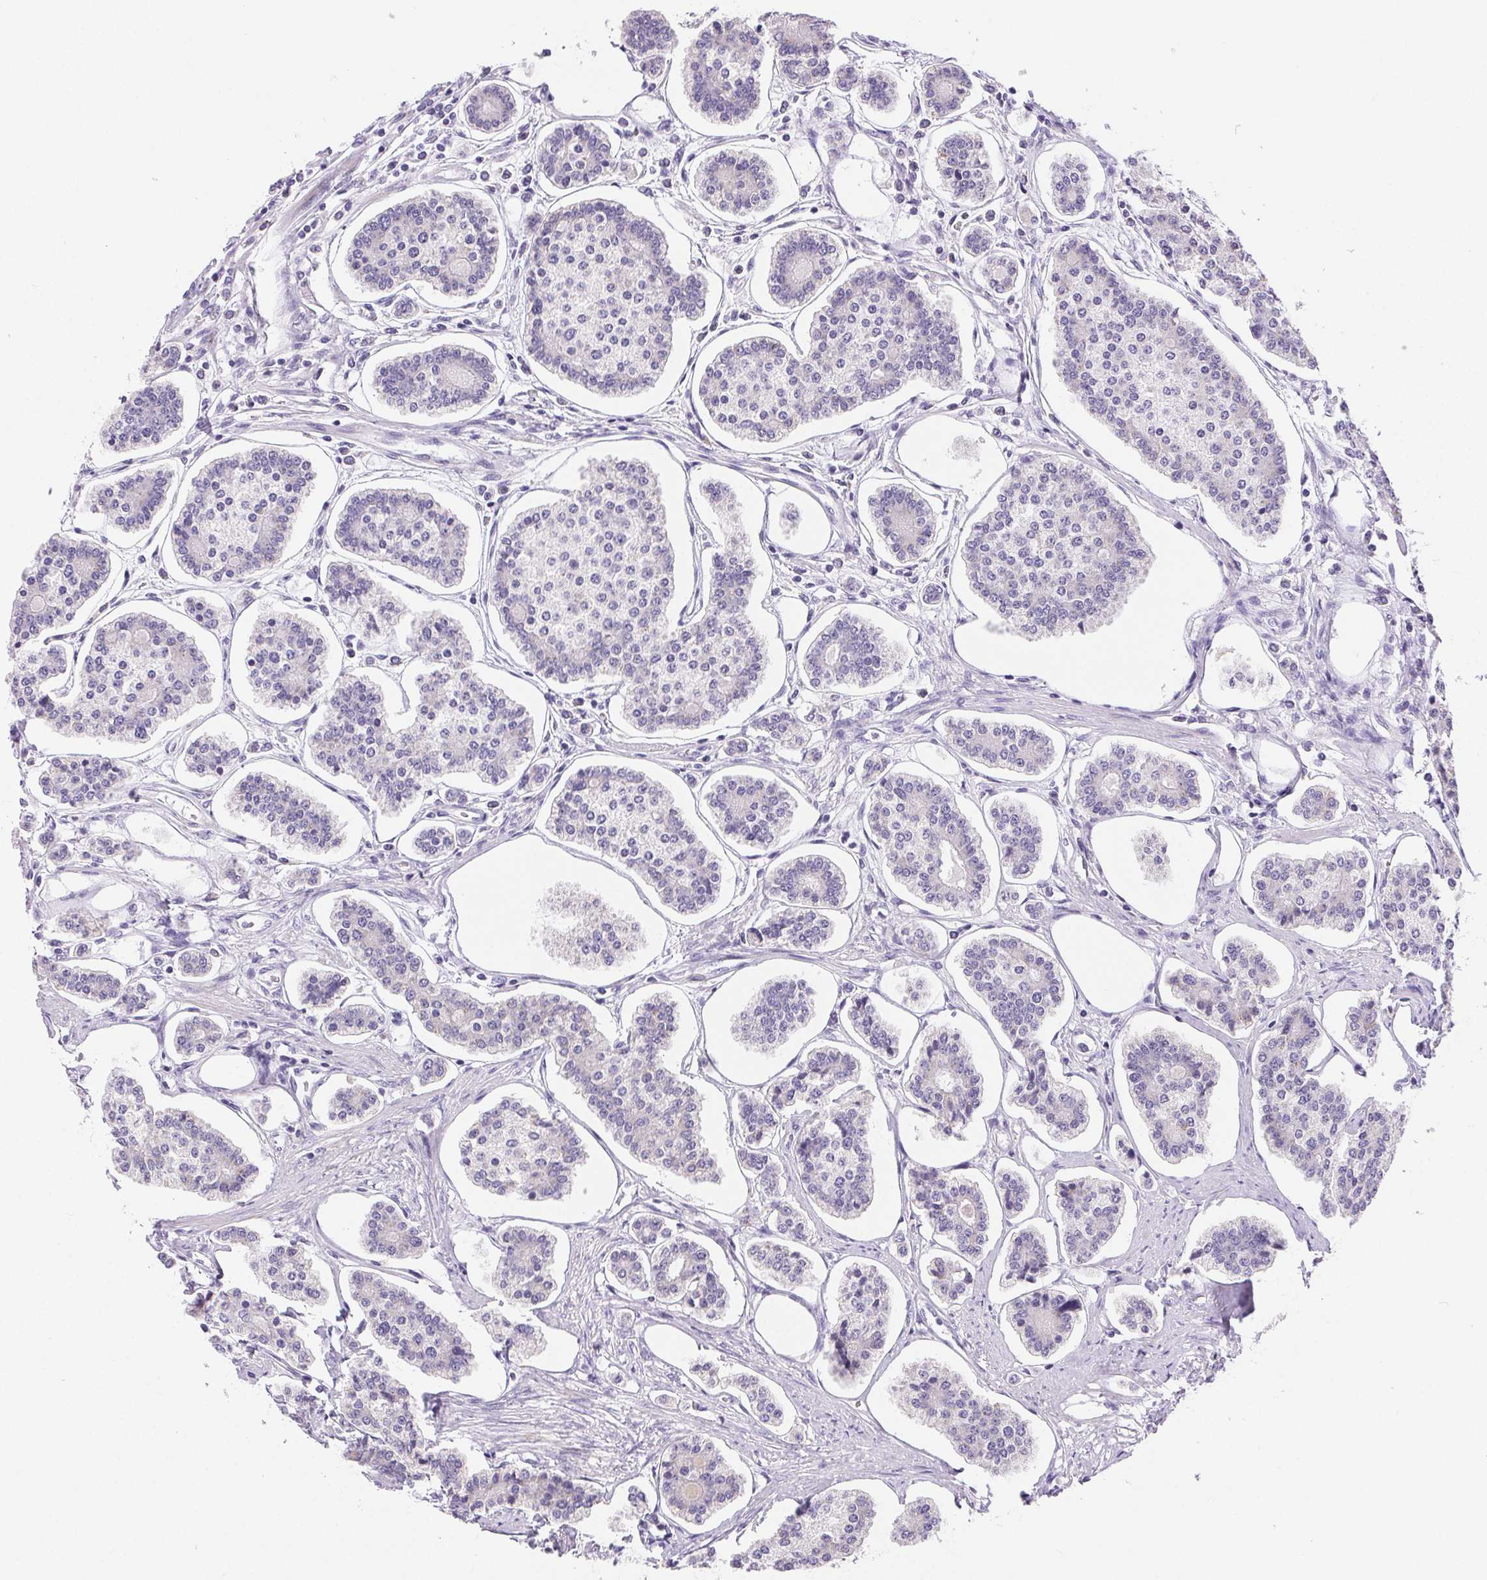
{"staining": {"intensity": "negative", "quantity": "none", "location": "none"}, "tissue": "carcinoid", "cell_type": "Tumor cells", "image_type": "cancer", "snomed": [{"axis": "morphology", "description": "Carcinoid, malignant, NOS"}, {"axis": "topography", "description": "Small intestine"}], "caption": "Image shows no significant protein positivity in tumor cells of carcinoid. (DAB immunohistochemistry (IHC) with hematoxylin counter stain).", "gene": "ARHGAP11B", "patient": {"sex": "female", "age": 65}}